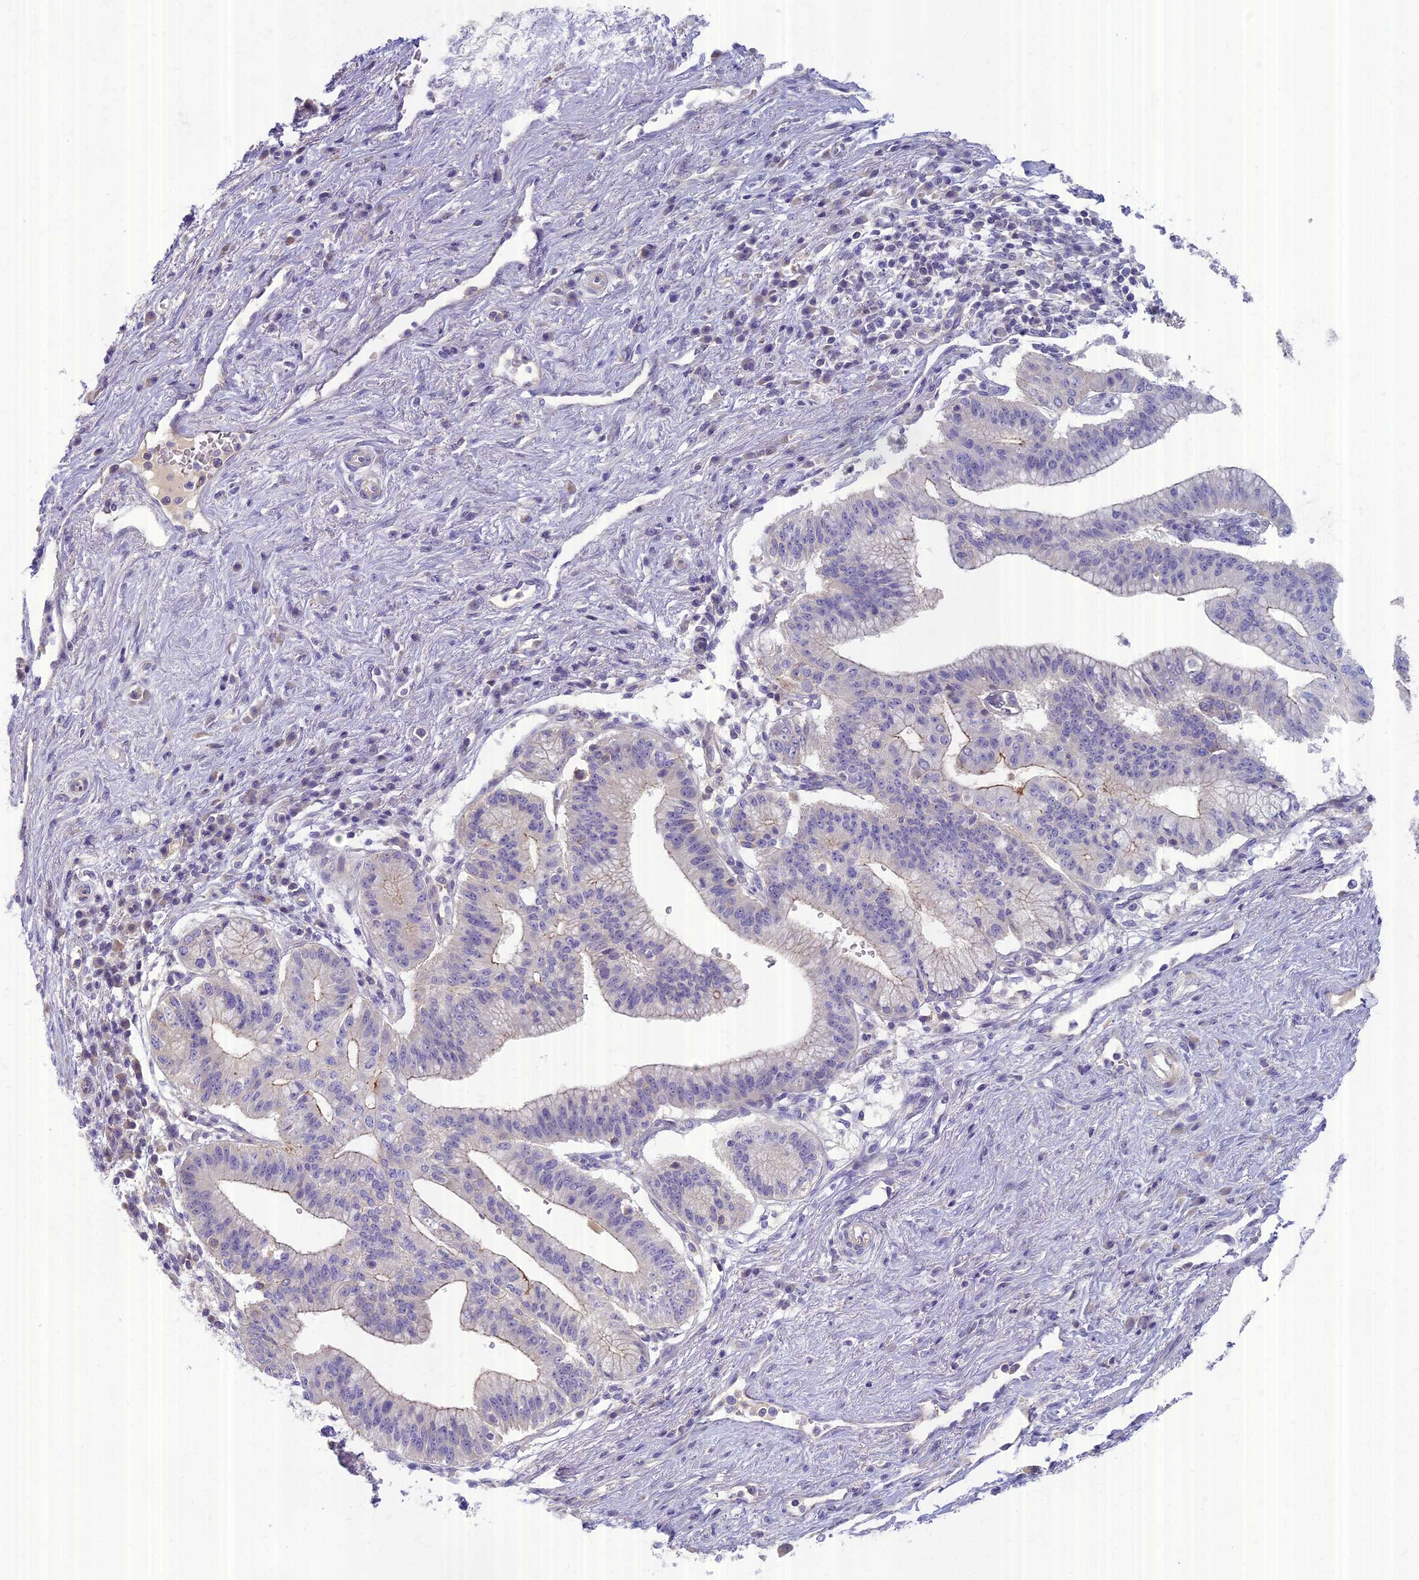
{"staining": {"intensity": "weak", "quantity": "<25%", "location": "cytoplasmic/membranous"}, "tissue": "pancreatic cancer", "cell_type": "Tumor cells", "image_type": "cancer", "snomed": [{"axis": "morphology", "description": "Adenocarcinoma, NOS"}, {"axis": "topography", "description": "Pancreas"}], "caption": "This is an immunohistochemistry photomicrograph of human pancreatic cancer (adenocarcinoma). There is no positivity in tumor cells.", "gene": "AP4E1", "patient": {"sex": "male", "age": 68}}